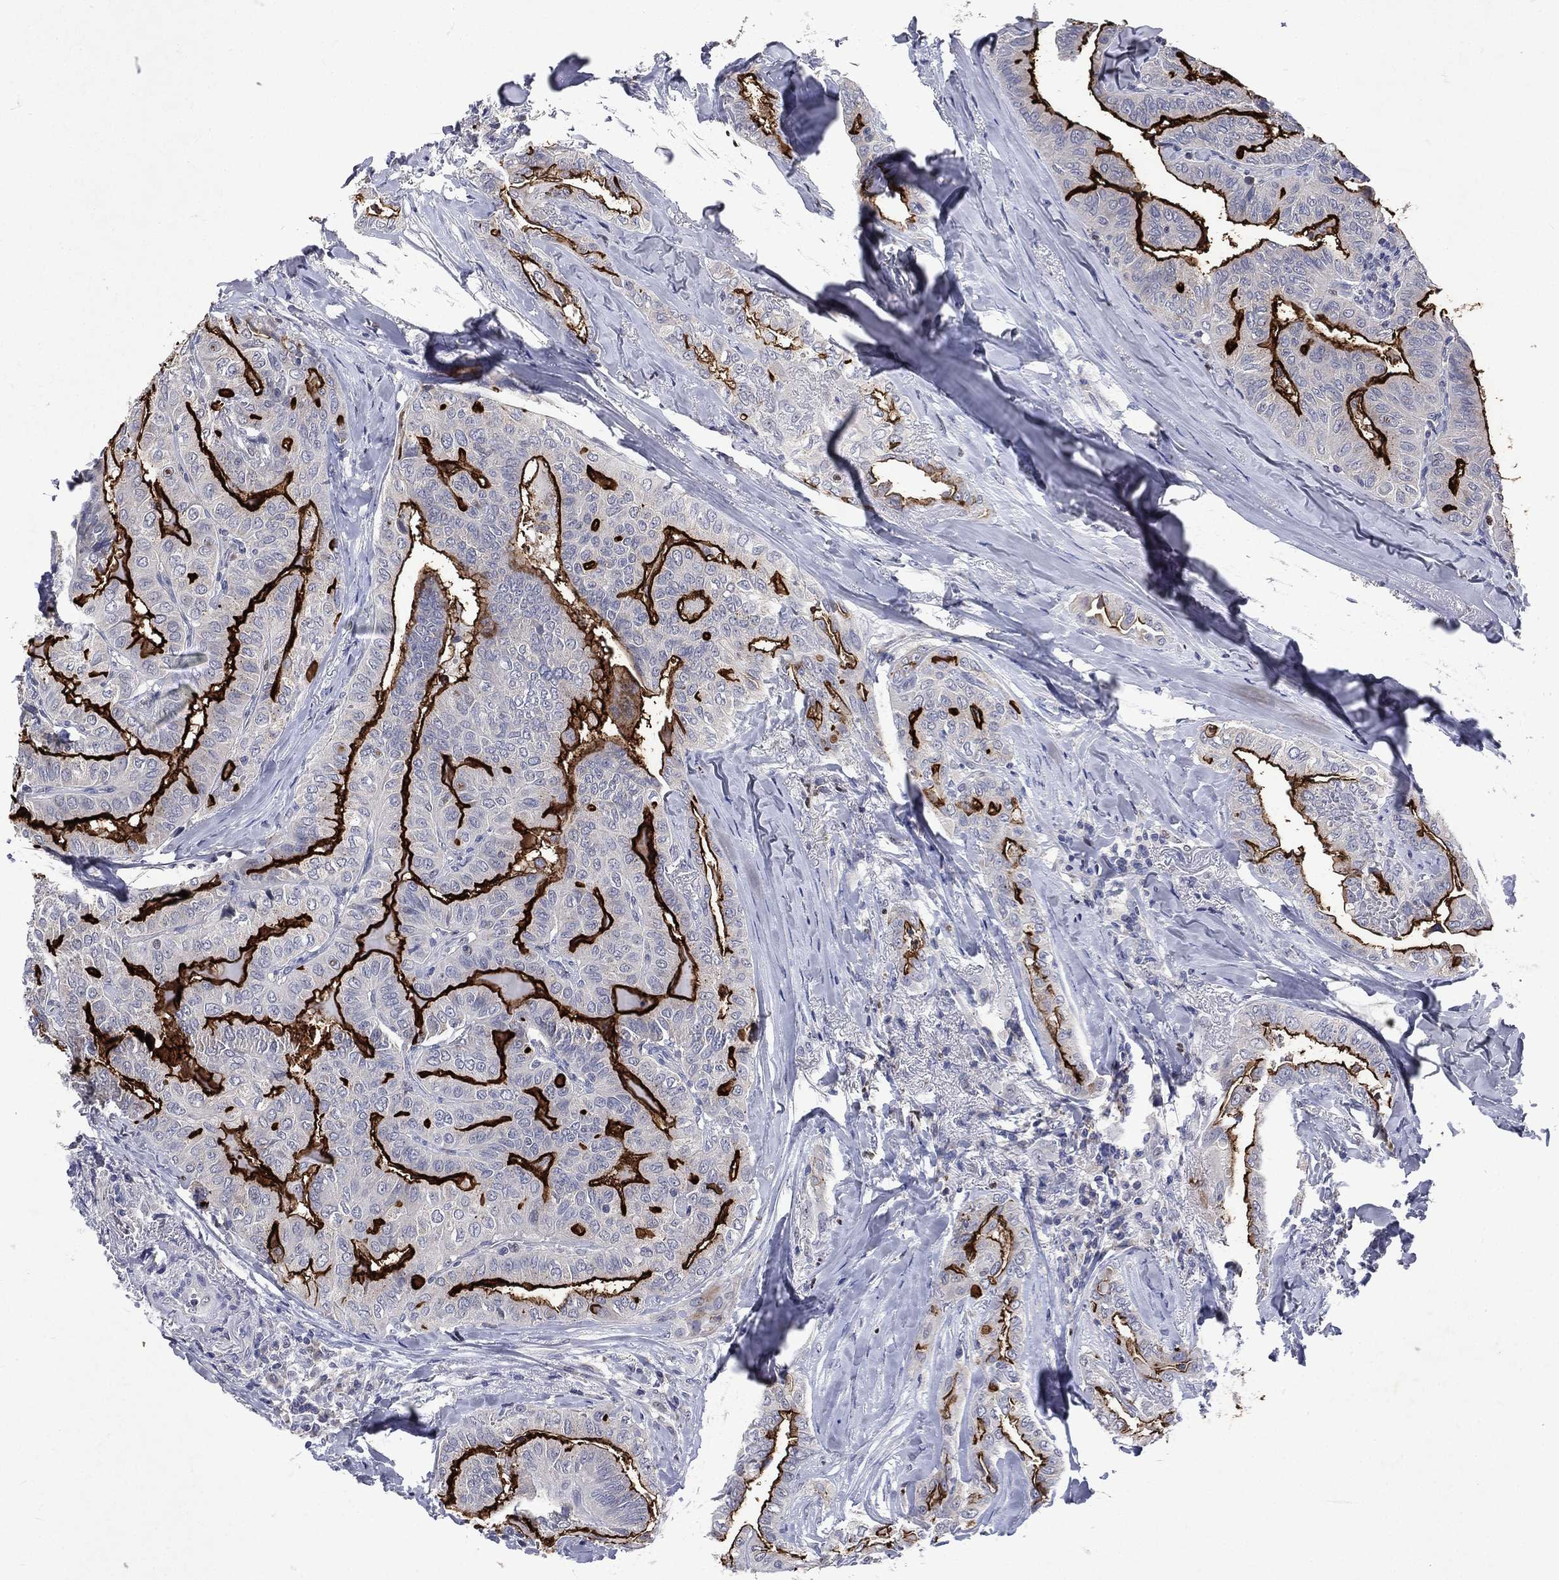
{"staining": {"intensity": "strong", "quantity": "25%-75%", "location": "cytoplasmic/membranous"}, "tissue": "thyroid cancer", "cell_type": "Tumor cells", "image_type": "cancer", "snomed": [{"axis": "morphology", "description": "Papillary adenocarcinoma, NOS"}, {"axis": "topography", "description": "Thyroid gland"}], "caption": "A brown stain highlights strong cytoplasmic/membranous staining of a protein in human thyroid cancer (papillary adenocarcinoma) tumor cells. (Stains: DAB (3,3'-diaminobenzidine) in brown, nuclei in blue, Microscopy: brightfield microscopy at high magnification).", "gene": "SLC34A2", "patient": {"sex": "female", "age": 68}}